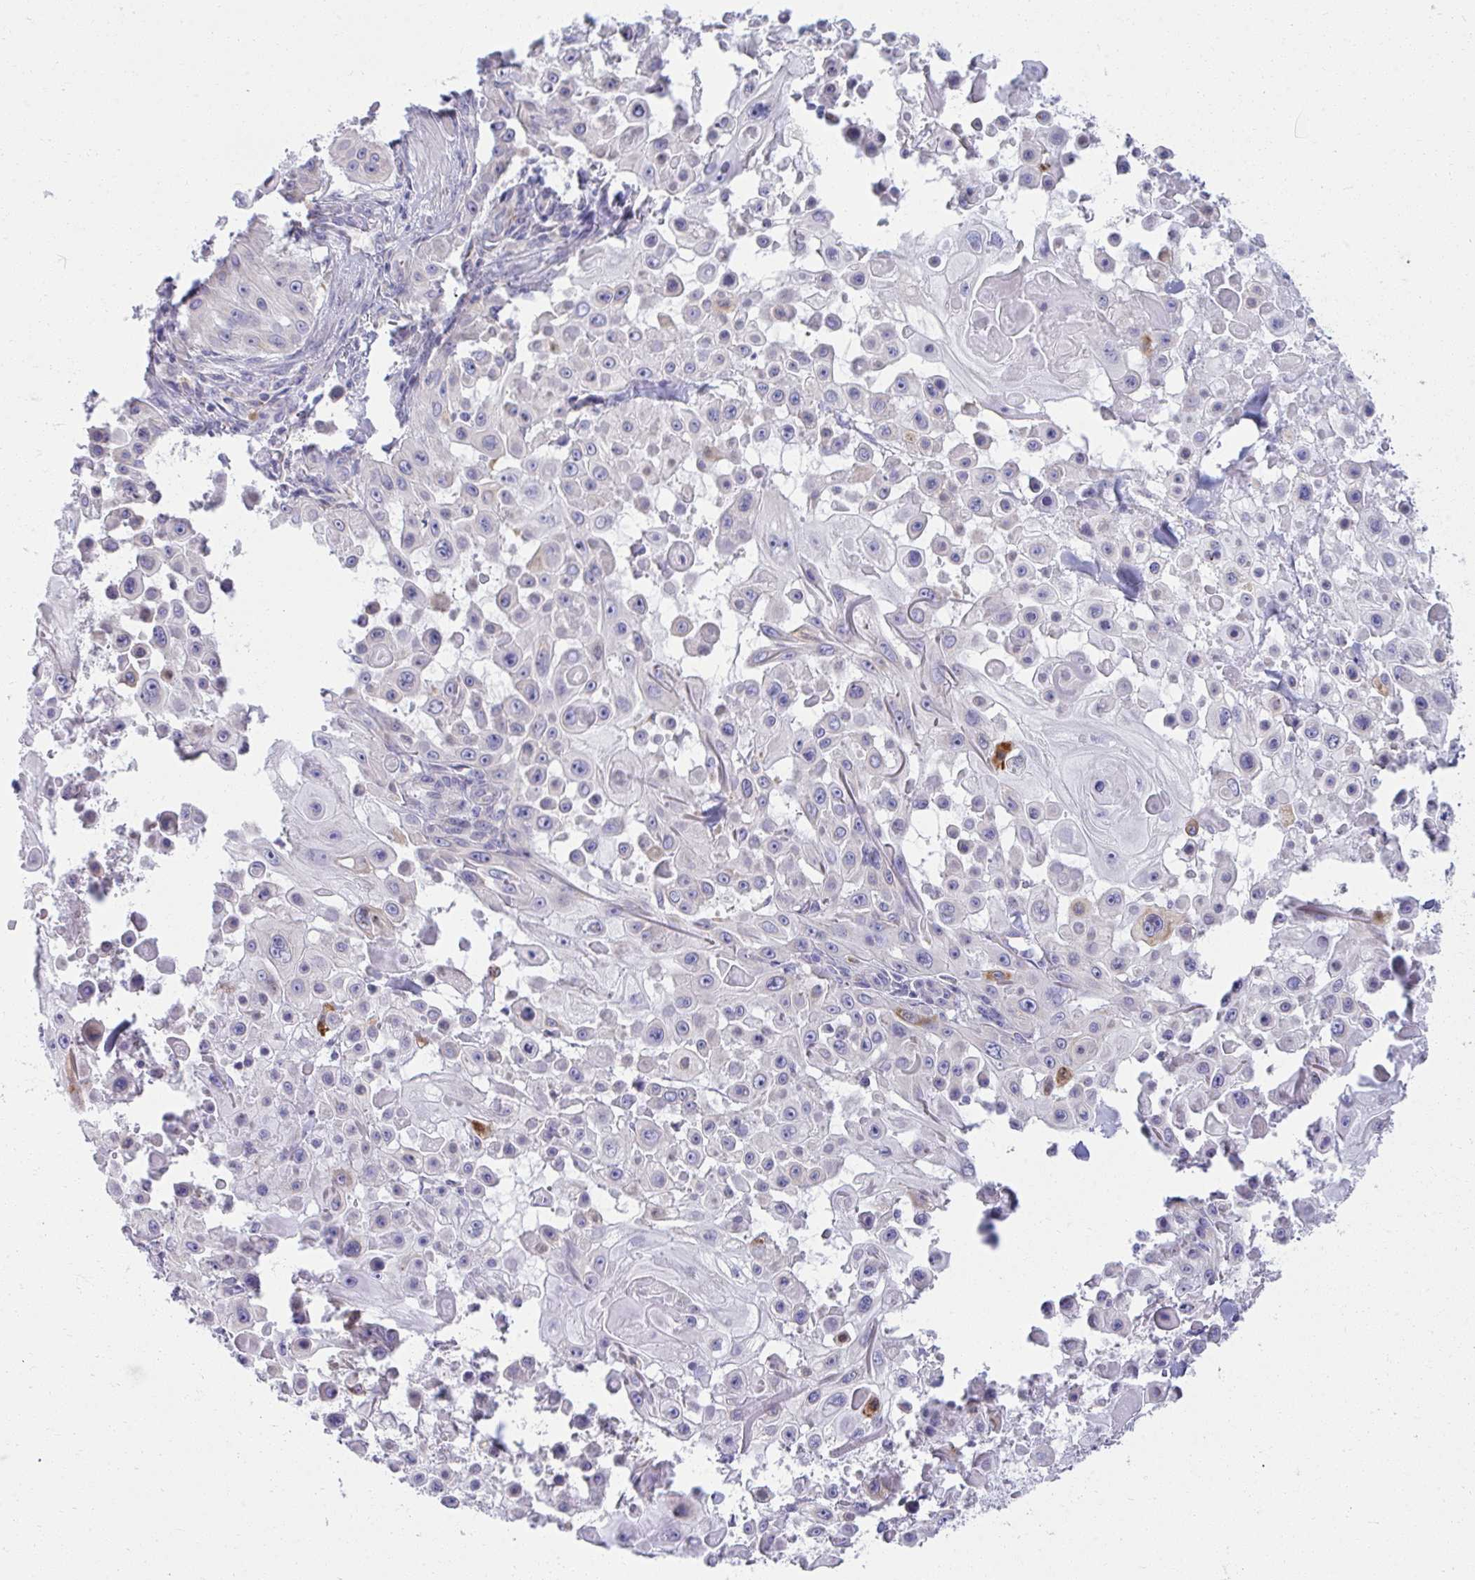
{"staining": {"intensity": "negative", "quantity": "none", "location": "none"}, "tissue": "skin cancer", "cell_type": "Tumor cells", "image_type": "cancer", "snomed": [{"axis": "morphology", "description": "Squamous cell carcinoma, NOS"}, {"axis": "topography", "description": "Skin"}], "caption": "Image shows no significant protein positivity in tumor cells of skin cancer. (DAB IHC with hematoxylin counter stain).", "gene": "FASLG", "patient": {"sex": "male", "age": 91}}